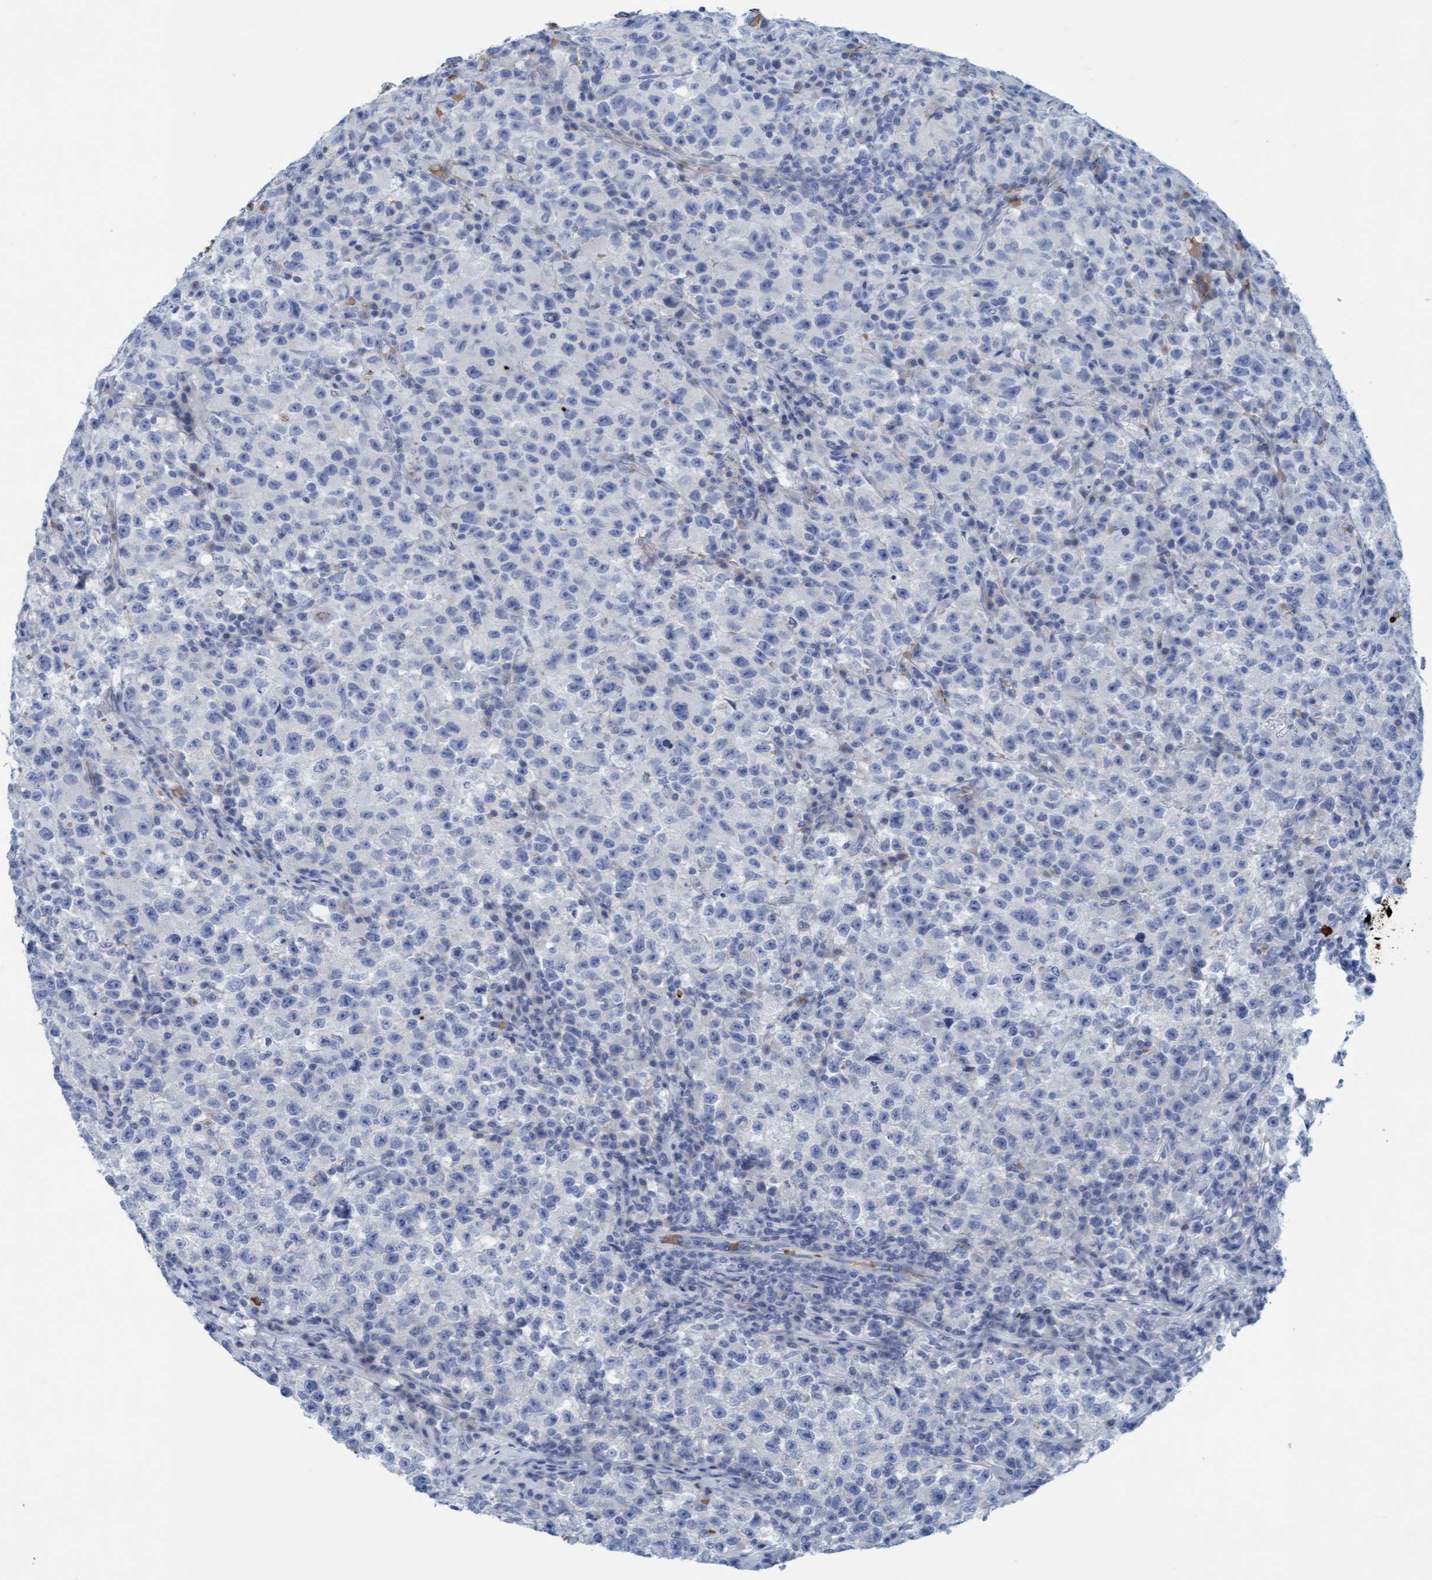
{"staining": {"intensity": "negative", "quantity": "none", "location": "none"}, "tissue": "testis cancer", "cell_type": "Tumor cells", "image_type": "cancer", "snomed": [{"axis": "morphology", "description": "Seminoma, NOS"}, {"axis": "topography", "description": "Testis"}], "caption": "Immunohistochemistry of human testis cancer reveals no expression in tumor cells.", "gene": "P2RX5", "patient": {"sex": "male", "age": 22}}